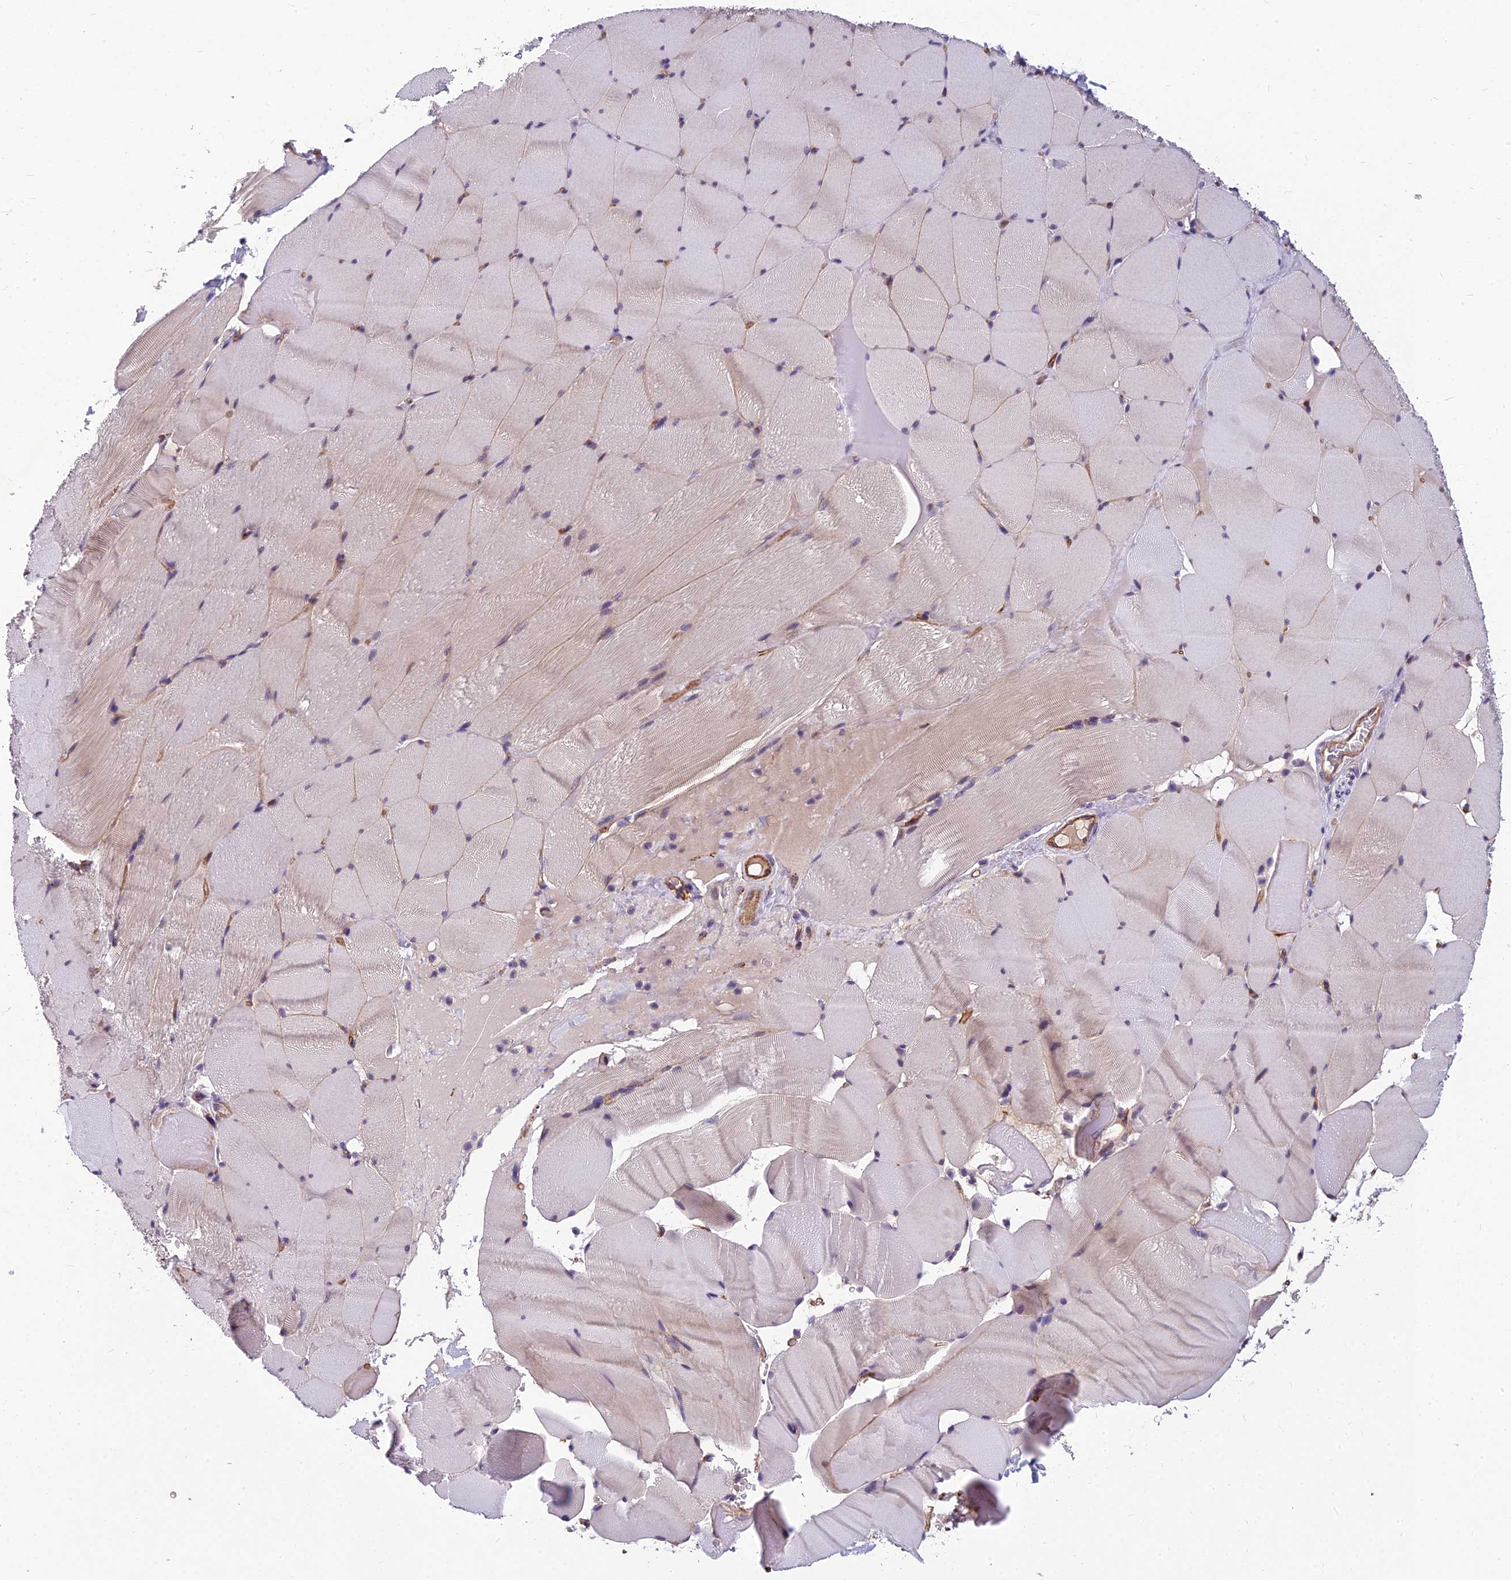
{"staining": {"intensity": "weak", "quantity": "25%-75%", "location": "cytoplasmic/membranous"}, "tissue": "skeletal muscle", "cell_type": "Myocytes", "image_type": "normal", "snomed": [{"axis": "morphology", "description": "Normal tissue, NOS"}, {"axis": "topography", "description": "Skeletal muscle"}], "caption": "The histopathology image reveals a brown stain indicating the presence of a protein in the cytoplasmic/membranous of myocytes in skeletal muscle.", "gene": "TSPAN15", "patient": {"sex": "male", "age": 62}}